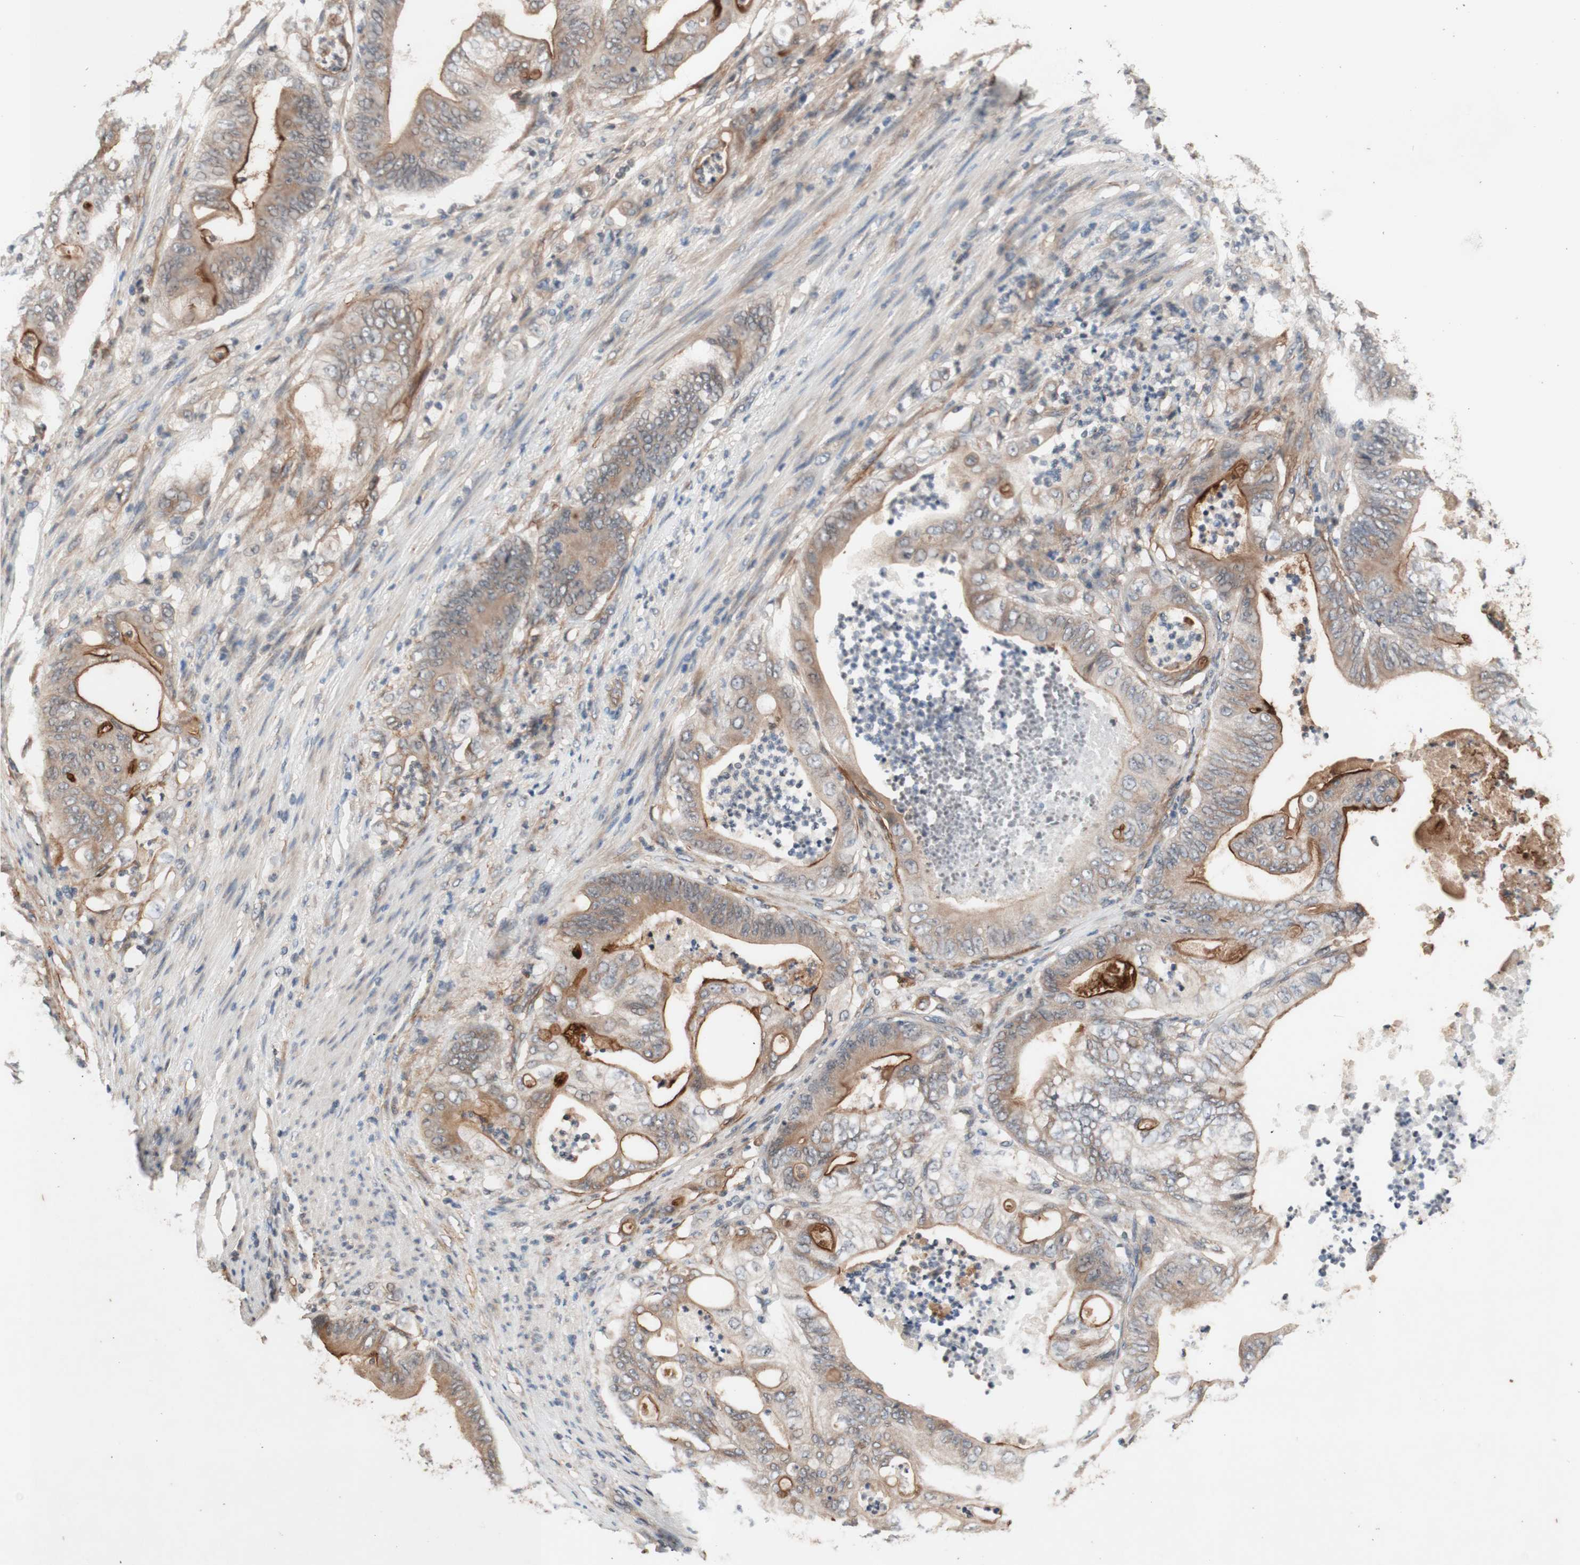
{"staining": {"intensity": "strong", "quantity": ">75%", "location": "cytoplasmic/membranous"}, "tissue": "stomach cancer", "cell_type": "Tumor cells", "image_type": "cancer", "snomed": [{"axis": "morphology", "description": "Adenocarcinoma, NOS"}, {"axis": "topography", "description": "Stomach"}], "caption": "Immunohistochemical staining of human stomach cancer shows strong cytoplasmic/membranous protein staining in approximately >75% of tumor cells.", "gene": "CD55", "patient": {"sex": "female", "age": 73}}